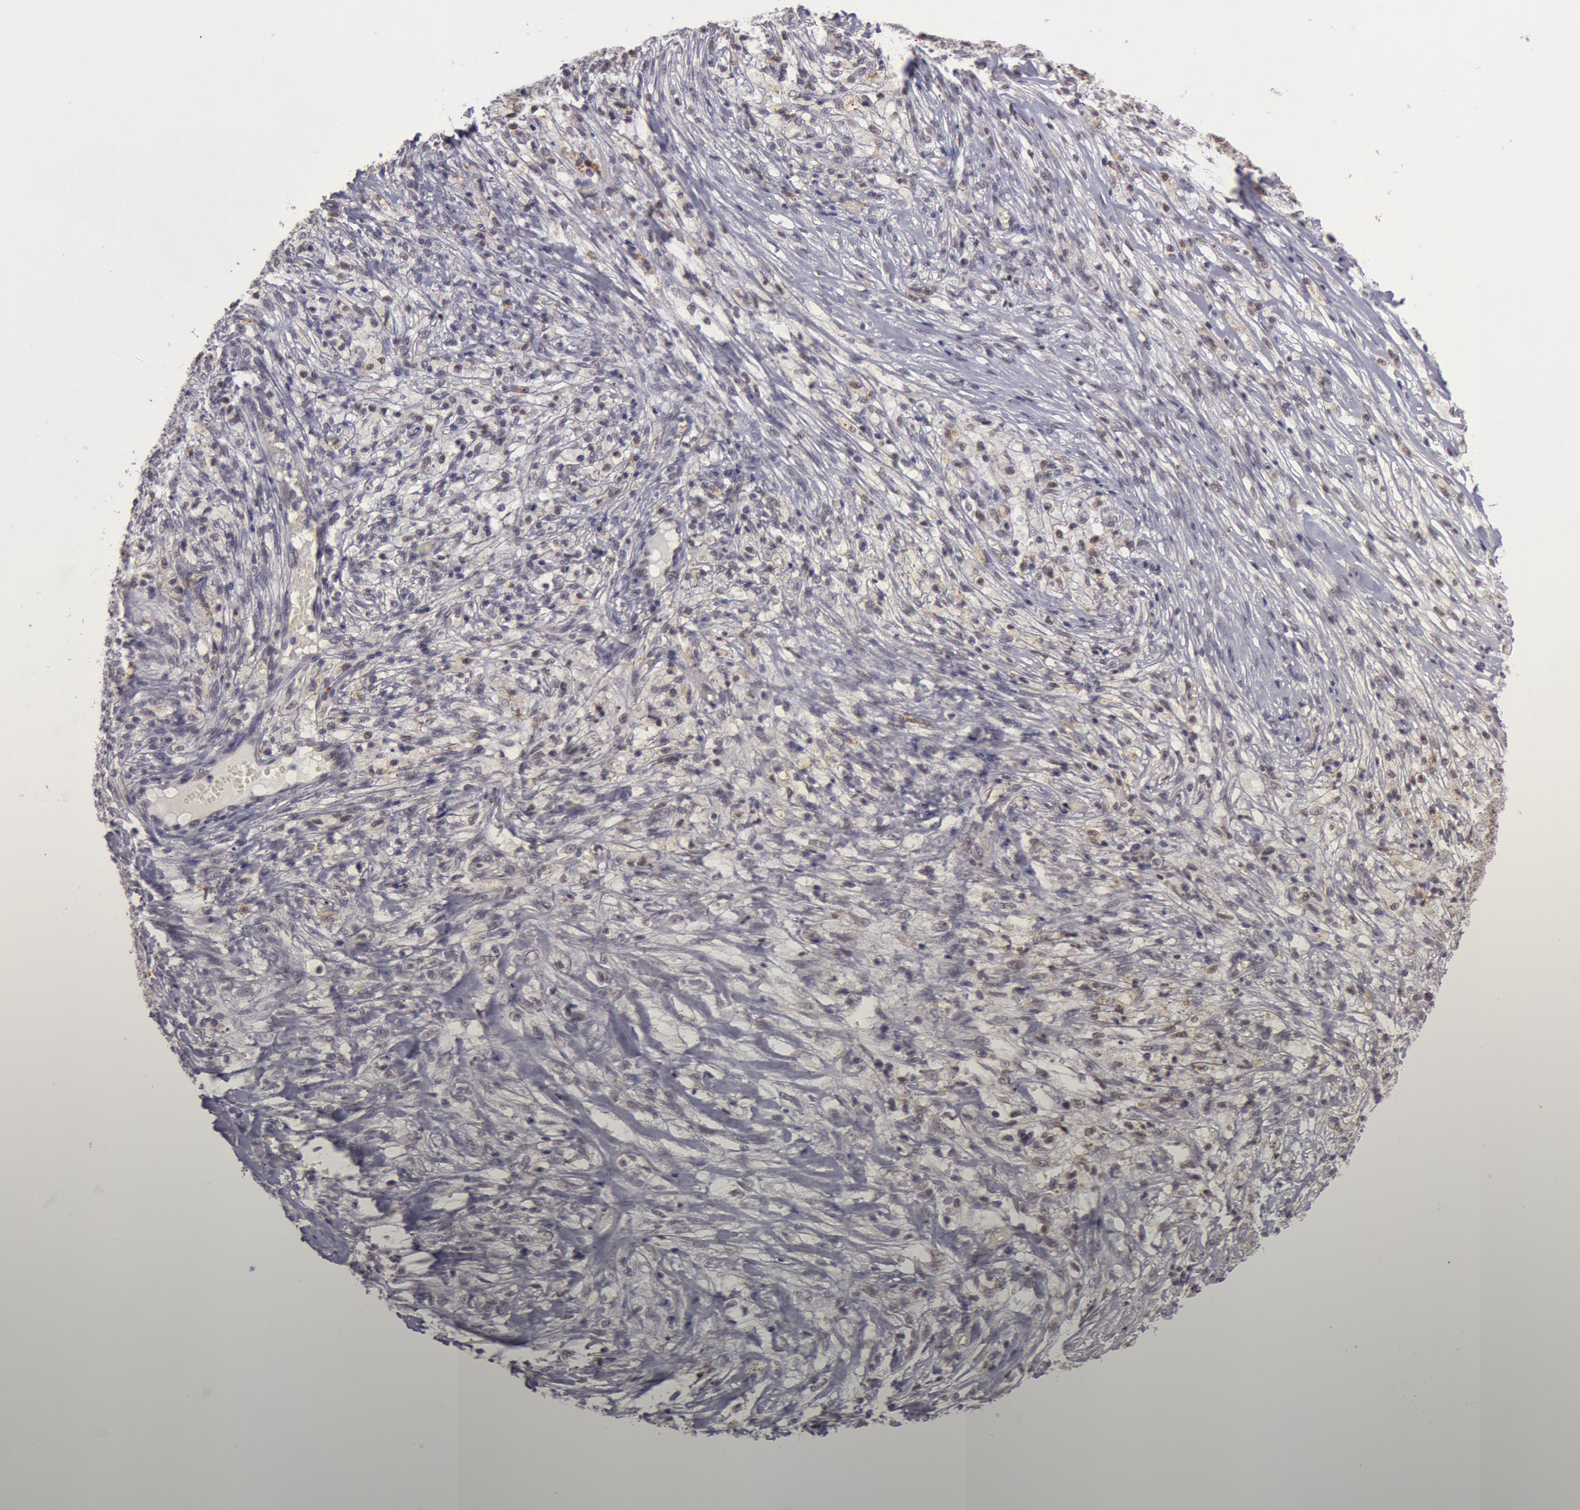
{"staining": {"intensity": "negative", "quantity": "none", "location": "none"}, "tissue": "ovarian cancer", "cell_type": "Tumor cells", "image_type": "cancer", "snomed": [{"axis": "morphology", "description": "Carcinoma, endometroid"}, {"axis": "topography", "description": "Ovary"}], "caption": "Immunohistochemical staining of ovarian endometroid carcinoma demonstrates no significant expression in tumor cells.", "gene": "VRTN", "patient": {"sex": "female", "age": 42}}